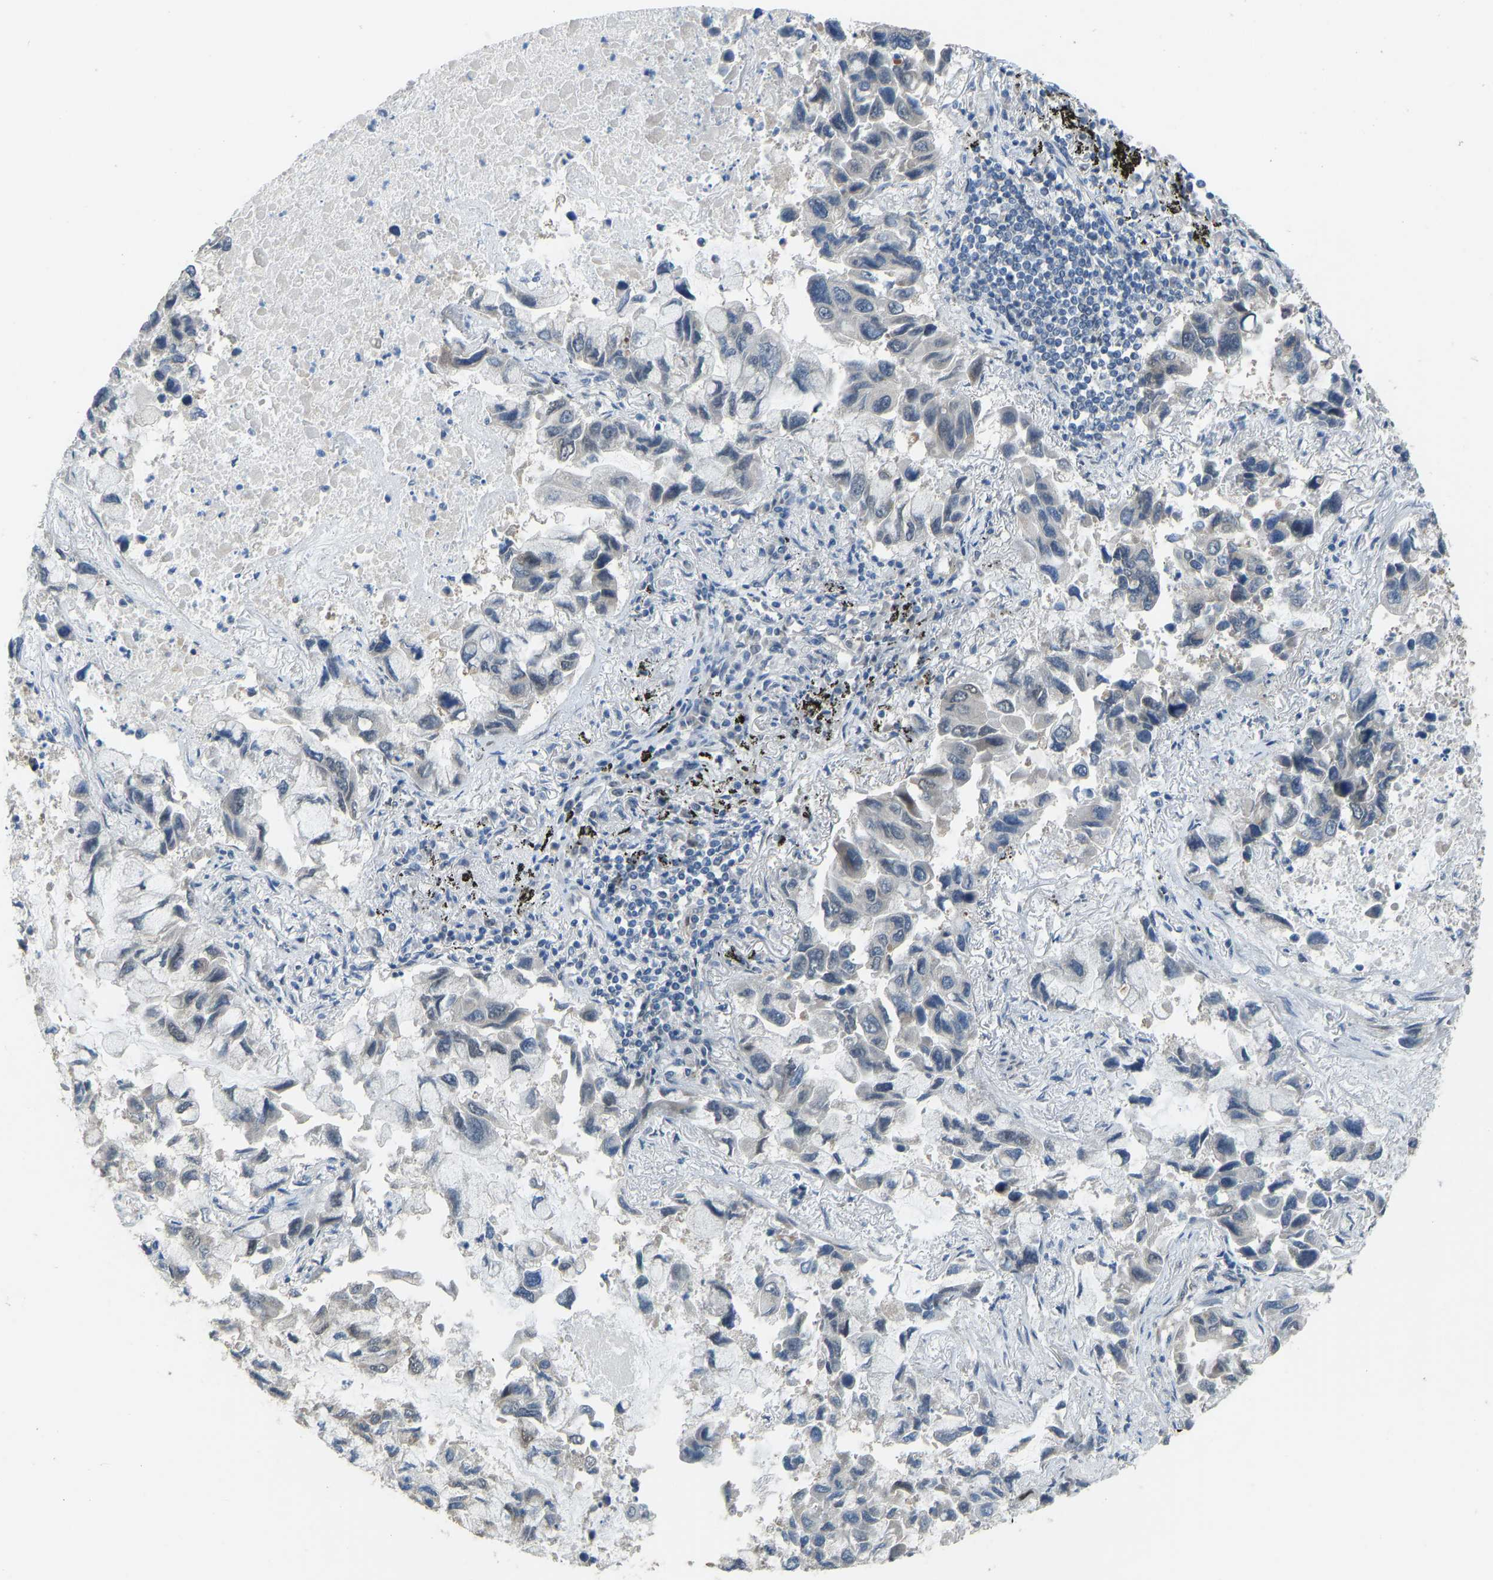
{"staining": {"intensity": "negative", "quantity": "none", "location": "none"}, "tissue": "lung cancer", "cell_type": "Tumor cells", "image_type": "cancer", "snomed": [{"axis": "morphology", "description": "Adenocarcinoma, NOS"}, {"axis": "topography", "description": "Lung"}], "caption": "A photomicrograph of human lung cancer is negative for staining in tumor cells.", "gene": "KPNA6", "patient": {"sex": "male", "age": 64}}